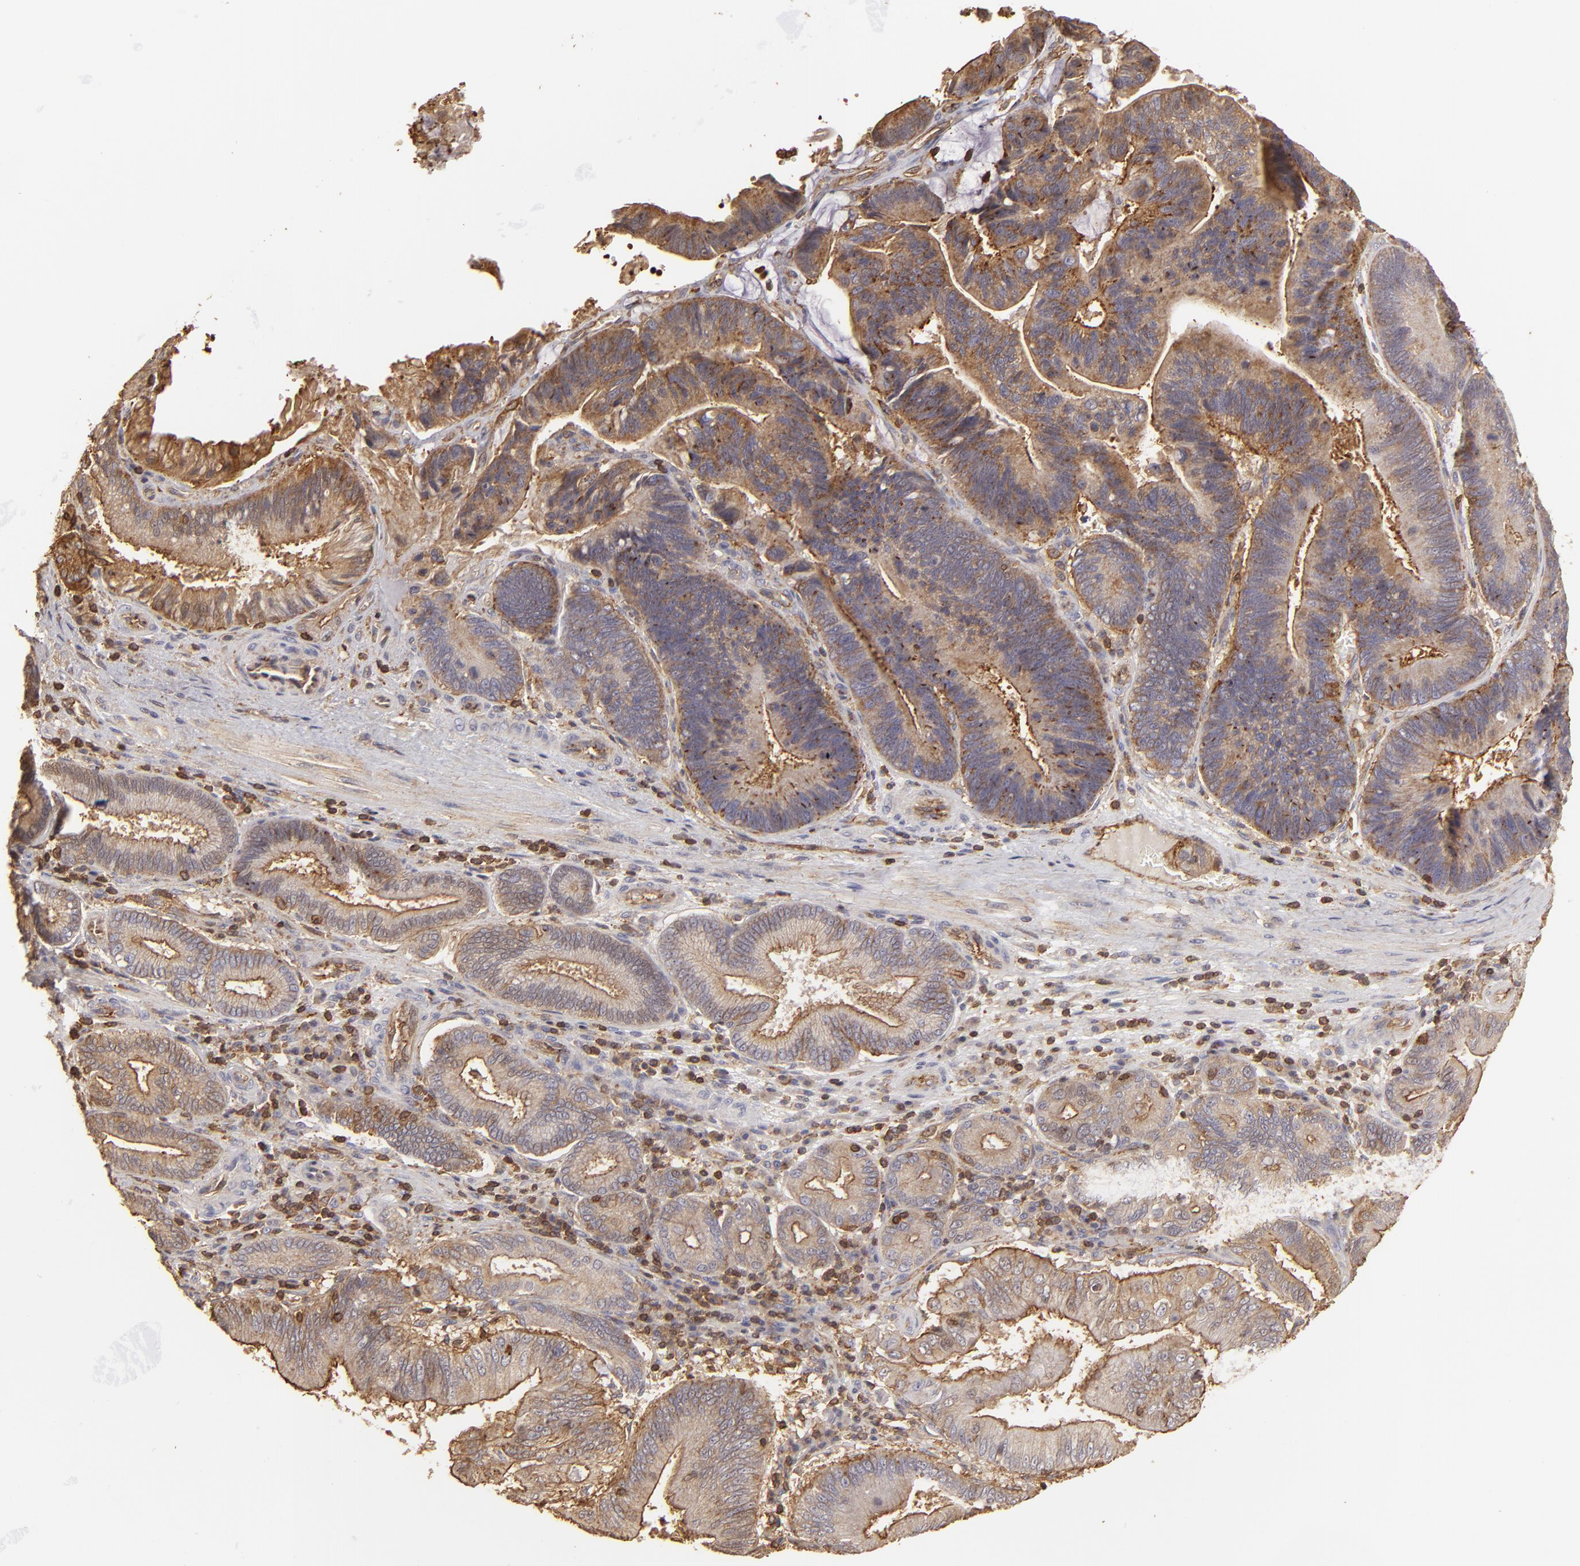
{"staining": {"intensity": "strong", "quantity": ">75%", "location": "cytoplasmic/membranous"}, "tissue": "pancreatic cancer", "cell_type": "Tumor cells", "image_type": "cancer", "snomed": [{"axis": "morphology", "description": "Adenocarcinoma, NOS"}, {"axis": "topography", "description": "Pancreas"}], "caption": "DAB (3,3'-diaminobenzidine) immunohistochemical staining of pancreatic cancer (adenocarcinoma) reveals strong cytoplasmic/membranous protein positivity in approximately >75% of tumor cells.", "gene": "ACTB", "patient": {"sex": "male", "age": 82}}